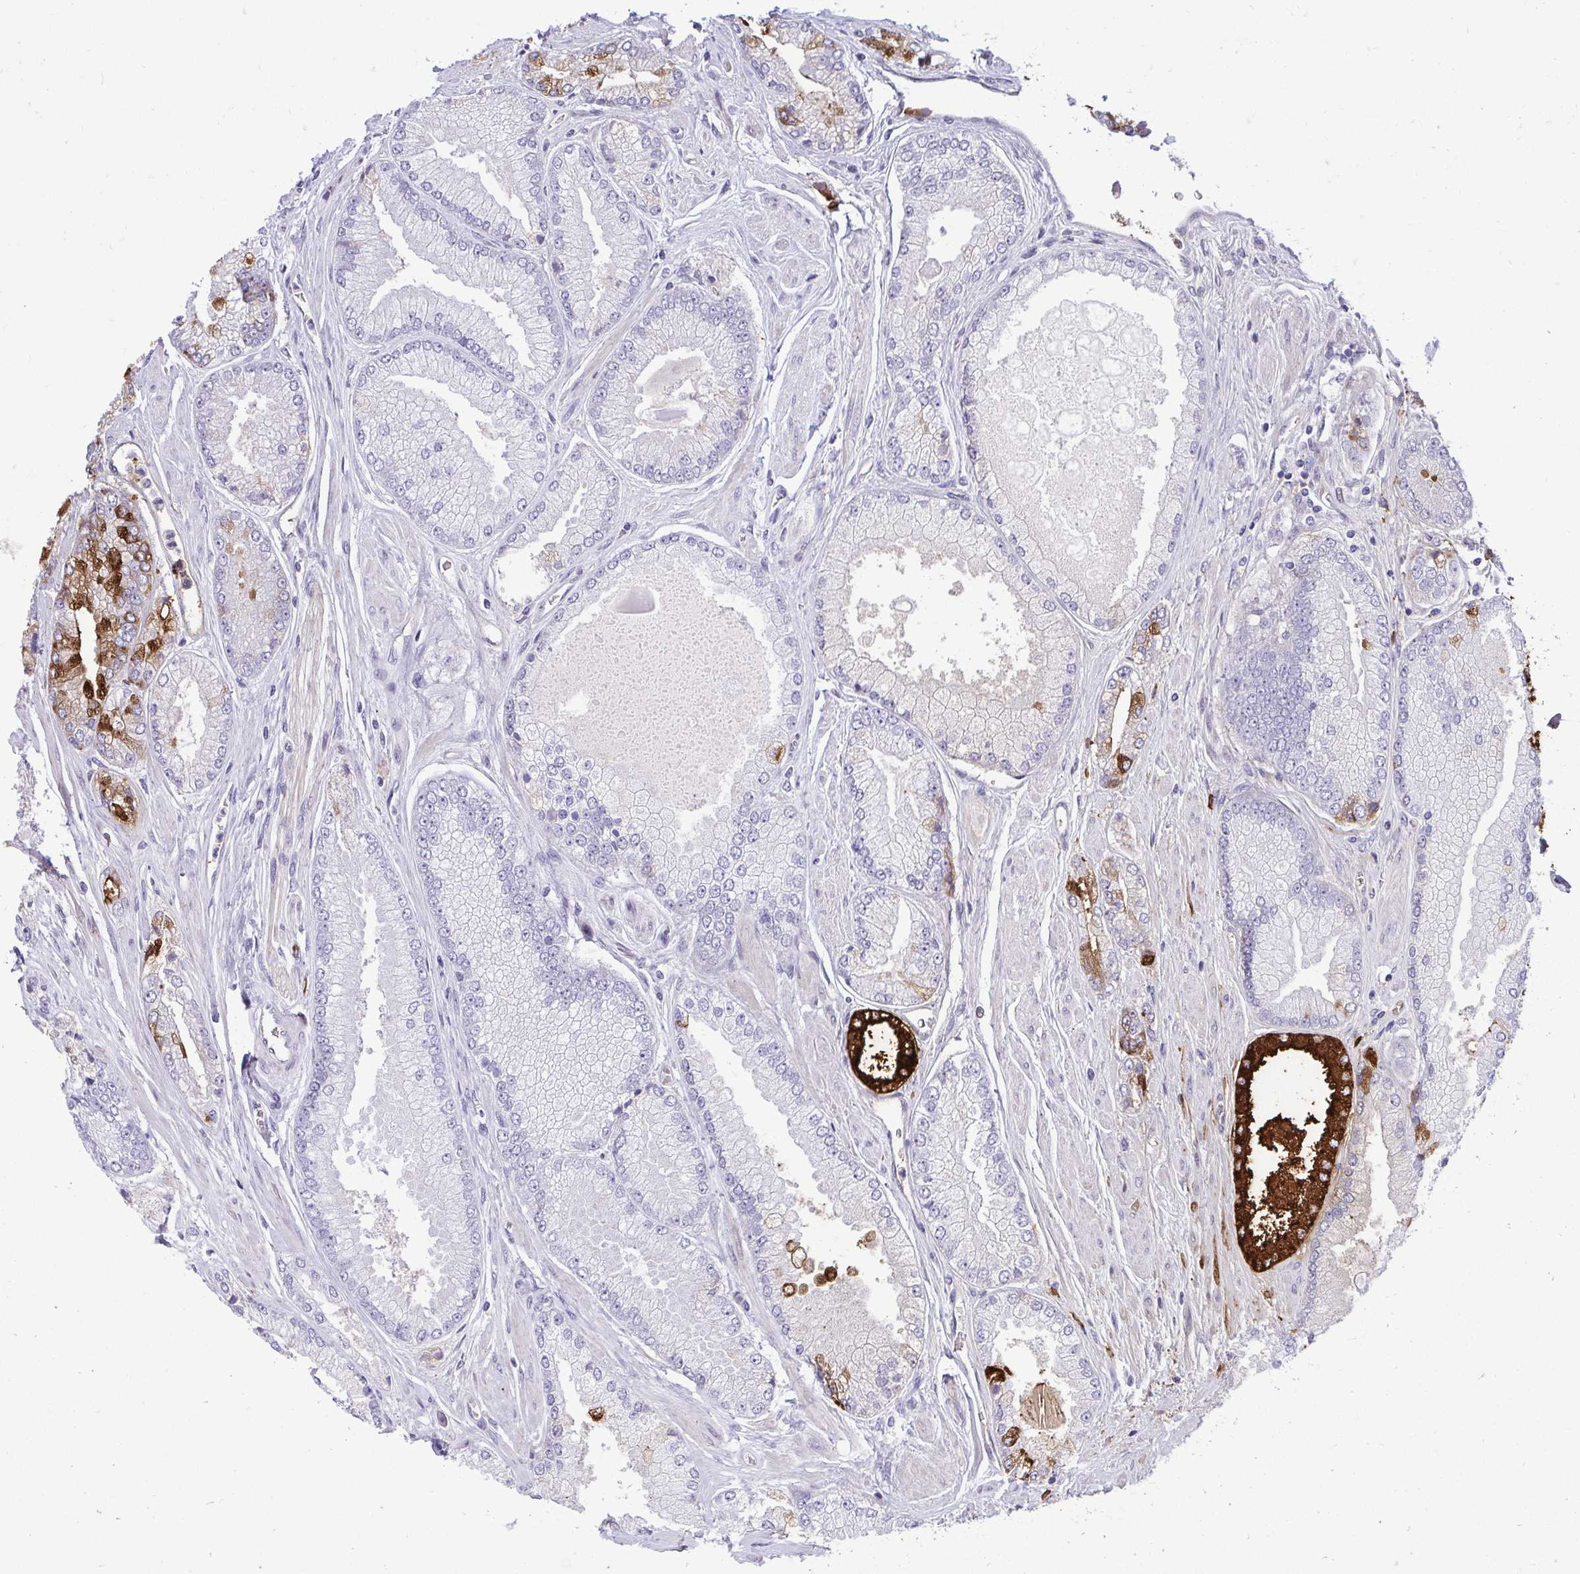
{"staining": {"intensity": "strong", "quantity": "25%-75%", "location": "cytoplasmic/membranous"}, "tissue": "prostate cancer", "cell_type": "Tumor cells", "image_type": "cancer", "snomed": [{"axis": "morphology", "description": "Adenocarcinoma, Low grade"}, {"axis": "topography", "description": "Prostate"}], "caption": "Prostate cancer tissue exhibits strong cytoplasmic/membranous expression in about 25%-75% of tumor cells, visualized by immunohistochemistry.", "gene": "DLX4", "patient": {"sex": "male", "age": 67}}